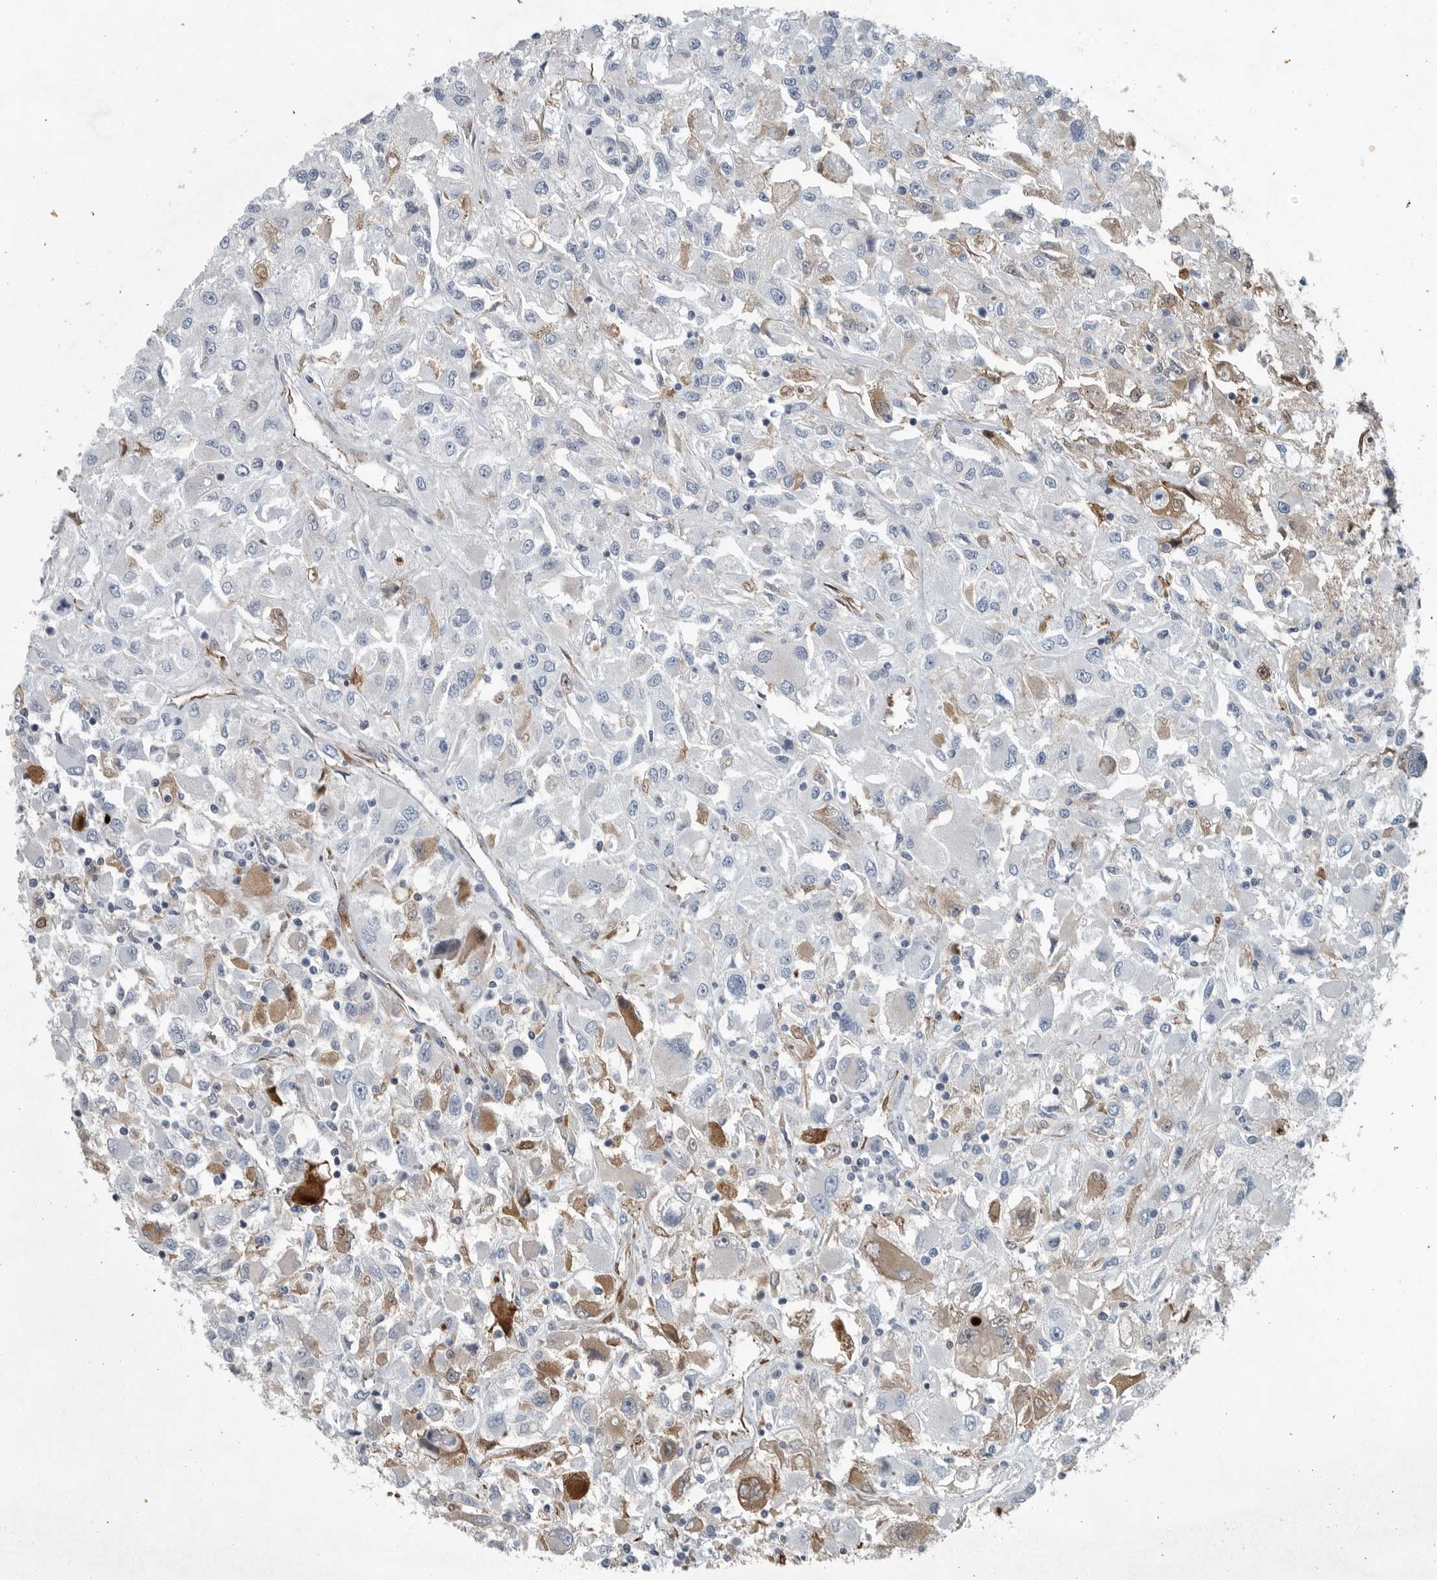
{"staining": {"intensity": "negative", "quantity": "none", "location": "none"}, "tissue": "renal cancer", "cell_type": "Tumor cells", "image_type": "cancer", "snomed": [{"axis": "morphology", "description": "Adenocarcinoma, NOS"}, {"axis": "topography", "description": "Kidney"}], "caption": "DAB (3,3'-diaminobenzidine) immunohistochemical staining of human renal cancer (adenocarcinoma) reveals no significant staining in tumor cells.", "gene": "MPP3", "patient": {"sex": "female", "age": 52}}